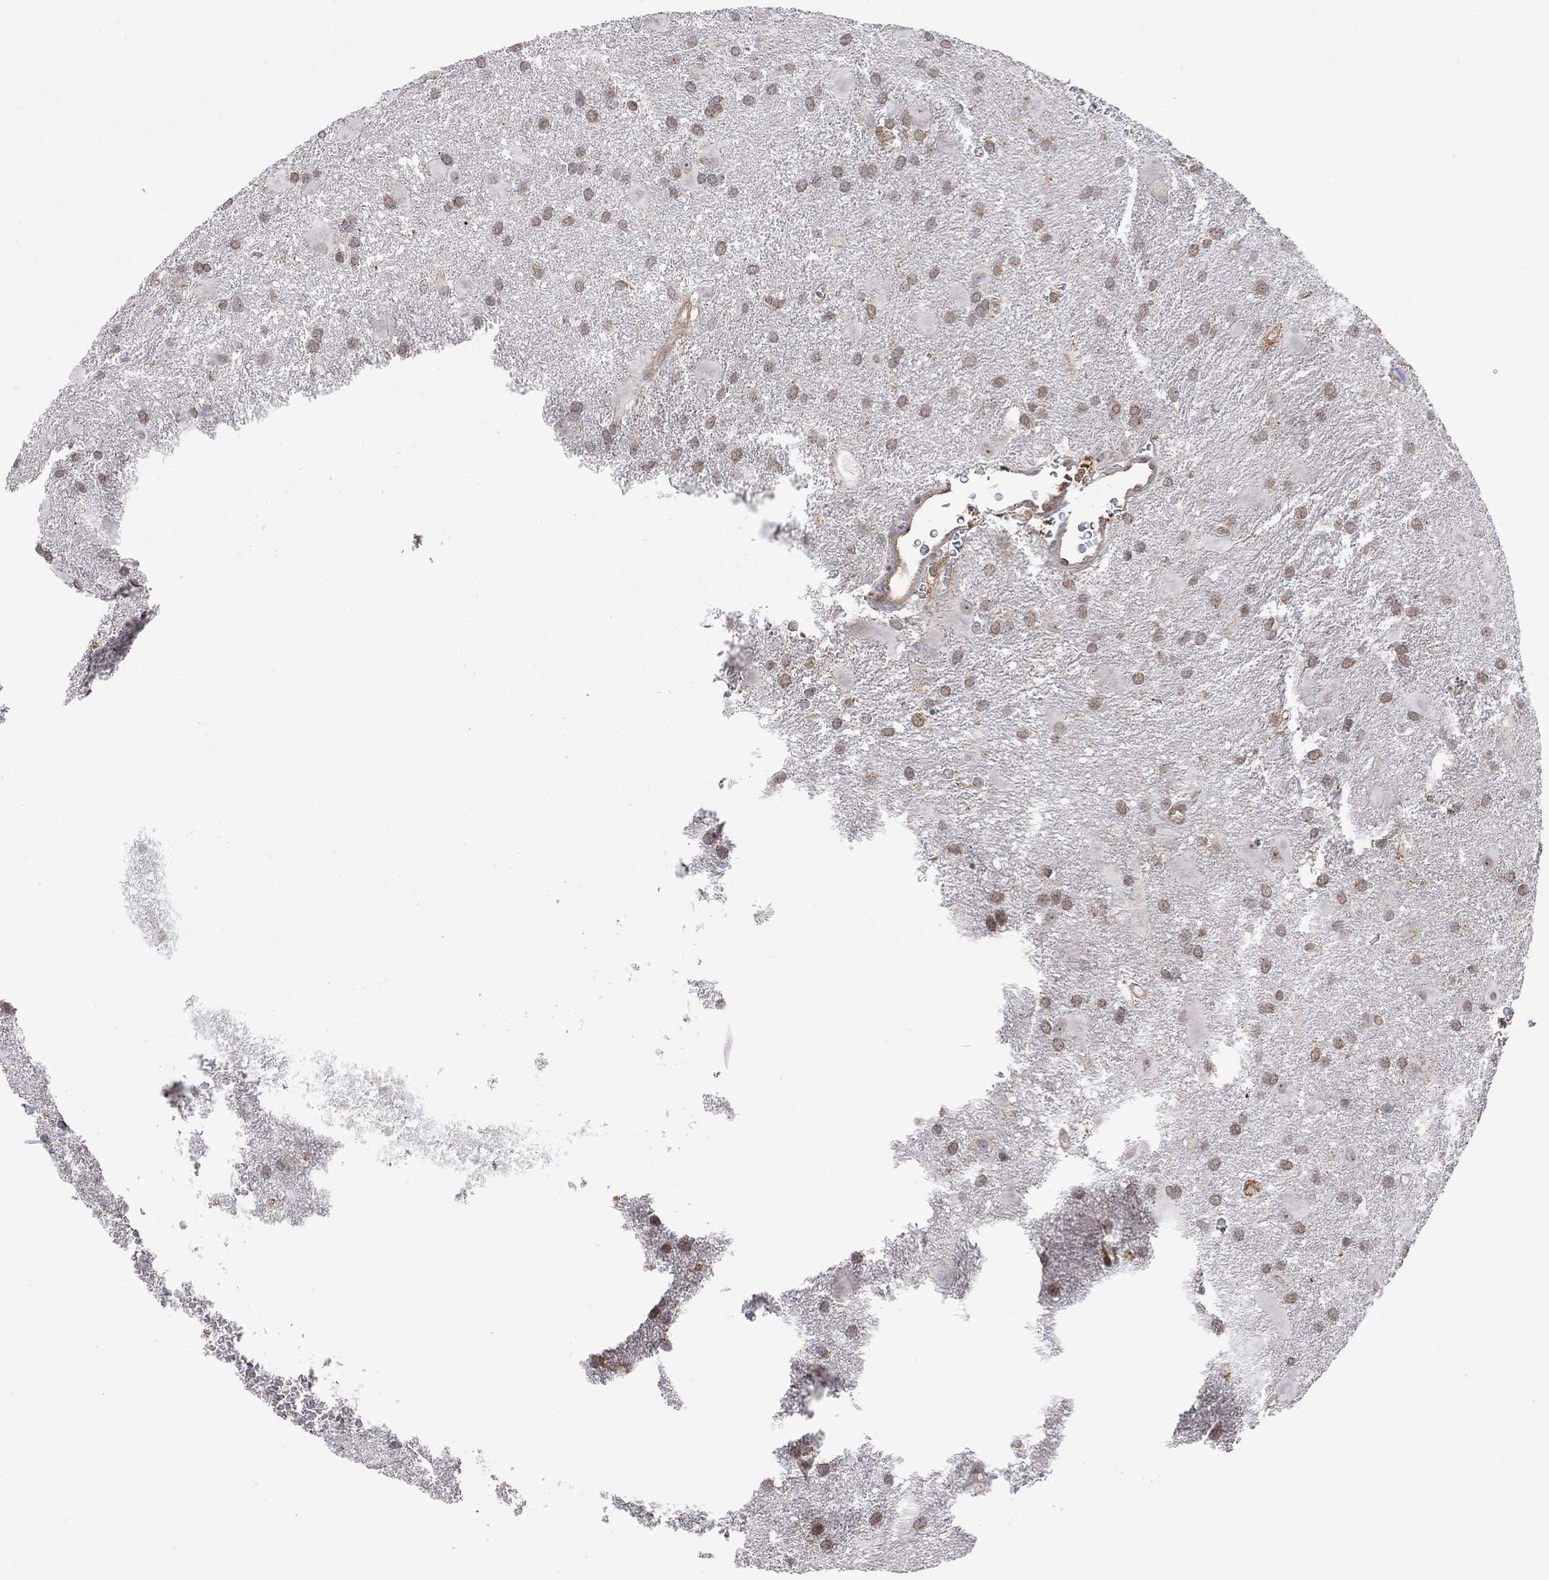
{"staining": {"intensity": "moderate", "quantity": "25%-75%", "location": "nuclear"}, "tissue": "glioma", "cell_type": "Tumor cells", "image_type": "cancer", "snomed": [{"axis": "morphology", "description": "Glioma, malignant, Low grade"}, {"axis": "topography", "description": "Brain"}], "caption": "Malignant glioma (low-grade) stained with immunohistochemistry (IHC) exhibits moderate nuclear staining in about 25%-75% of tumor cells.", "gene": "TDP1", "patient": {"sex": "male", "age": 58}}